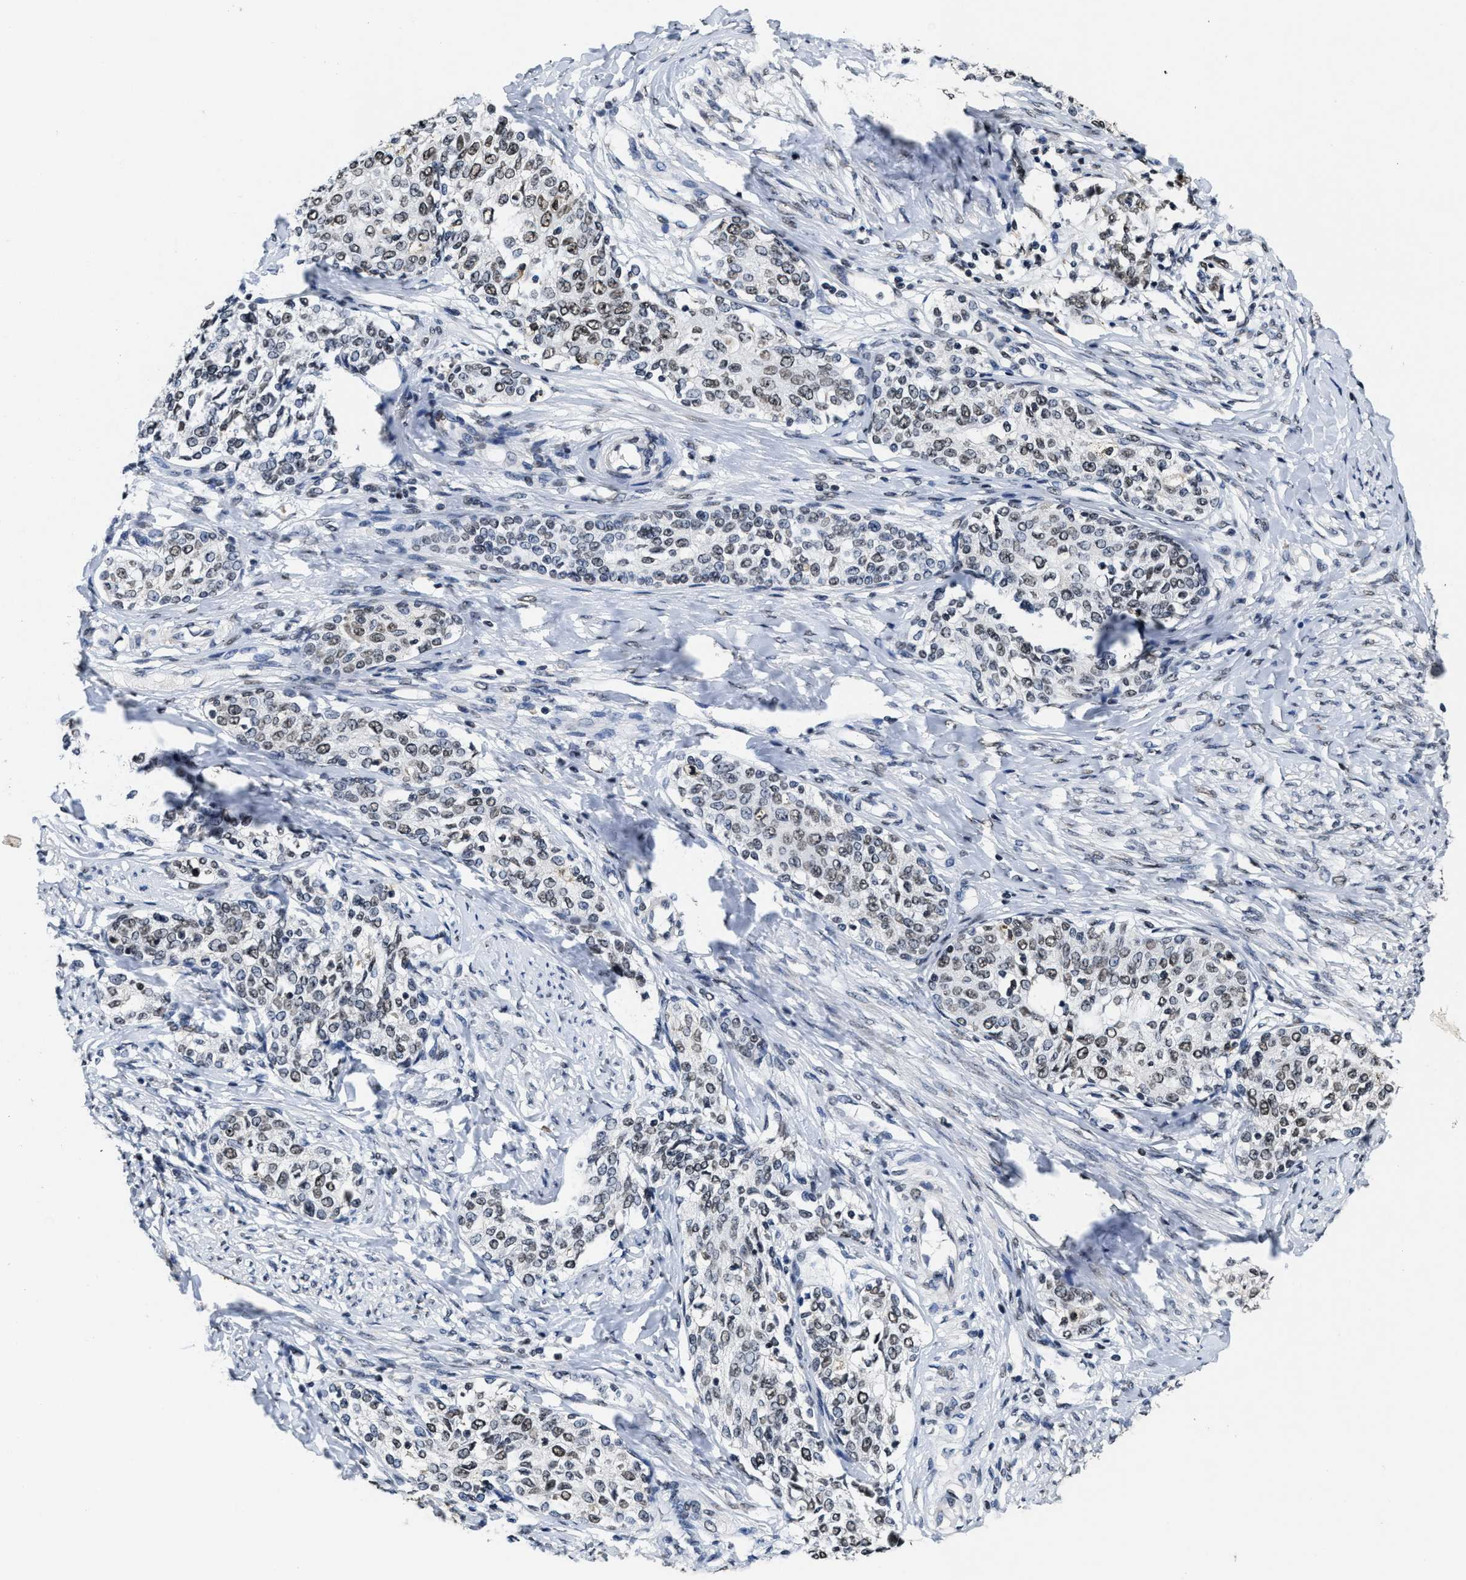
{"staining": {"intensity": "weak", "quantity": "25%-75%", "location": "nuclear"}, "tissue": "cervical cancer", "cell_type": "Tumor cells", "image_type": "cancer", "snomed": [{"axis": "morphology", "description": "Squamous cell carcinoma, NOS"}, {"axis": "morphology", "description": "Adenocarcinoma, NOS"}, {"axis": "topography", "description": "Cervix"}], "caption": "A micrograph of human cervical cancer stained for a protein demonstrates weak nuclear brown staining in tumor cells.", "gene": "SUPT16H", "patient": {"sex": "female", "age": 52}}